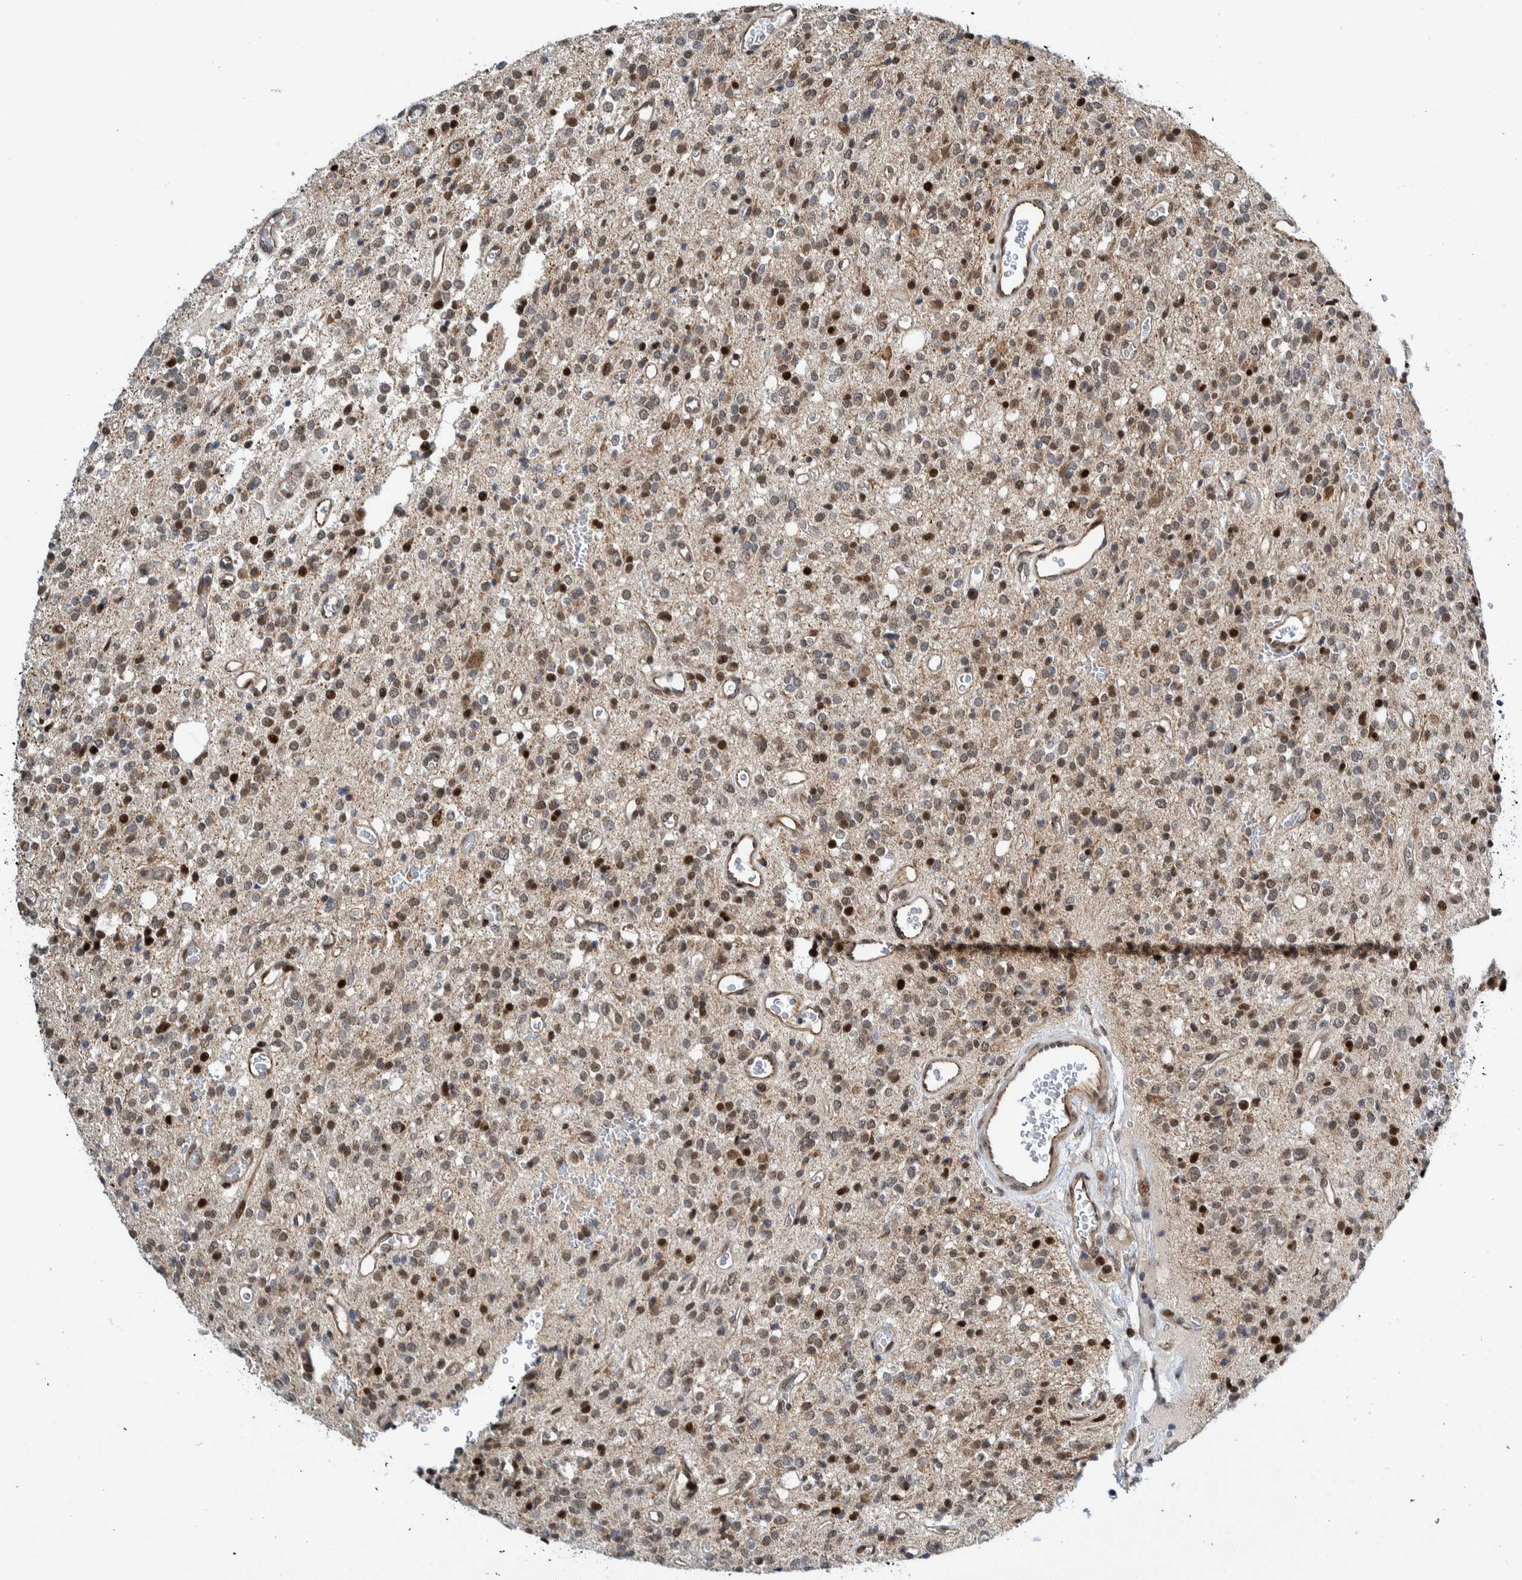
{"staining": {"intensity": "strong", "quantity": "25%-75%", "location": "nuclear"}, "tissue": "glioma", "cell_type": "Tumor cells", "image_type": "cancer", "snomed": [{"axis": "morphology", "description": "Glioma, malignant, High grade"}, {"axis": "topography", "description": "Brain"}], "caption": "Tumor cells demonstrate high levels of strong nuclear expression in about 25%-75% of cells in human glioma. (DAB IHC with brightfield microscopy, high magnification).", "gene": "CCDC57", "patient": {"sex": "male", "age": 34}}